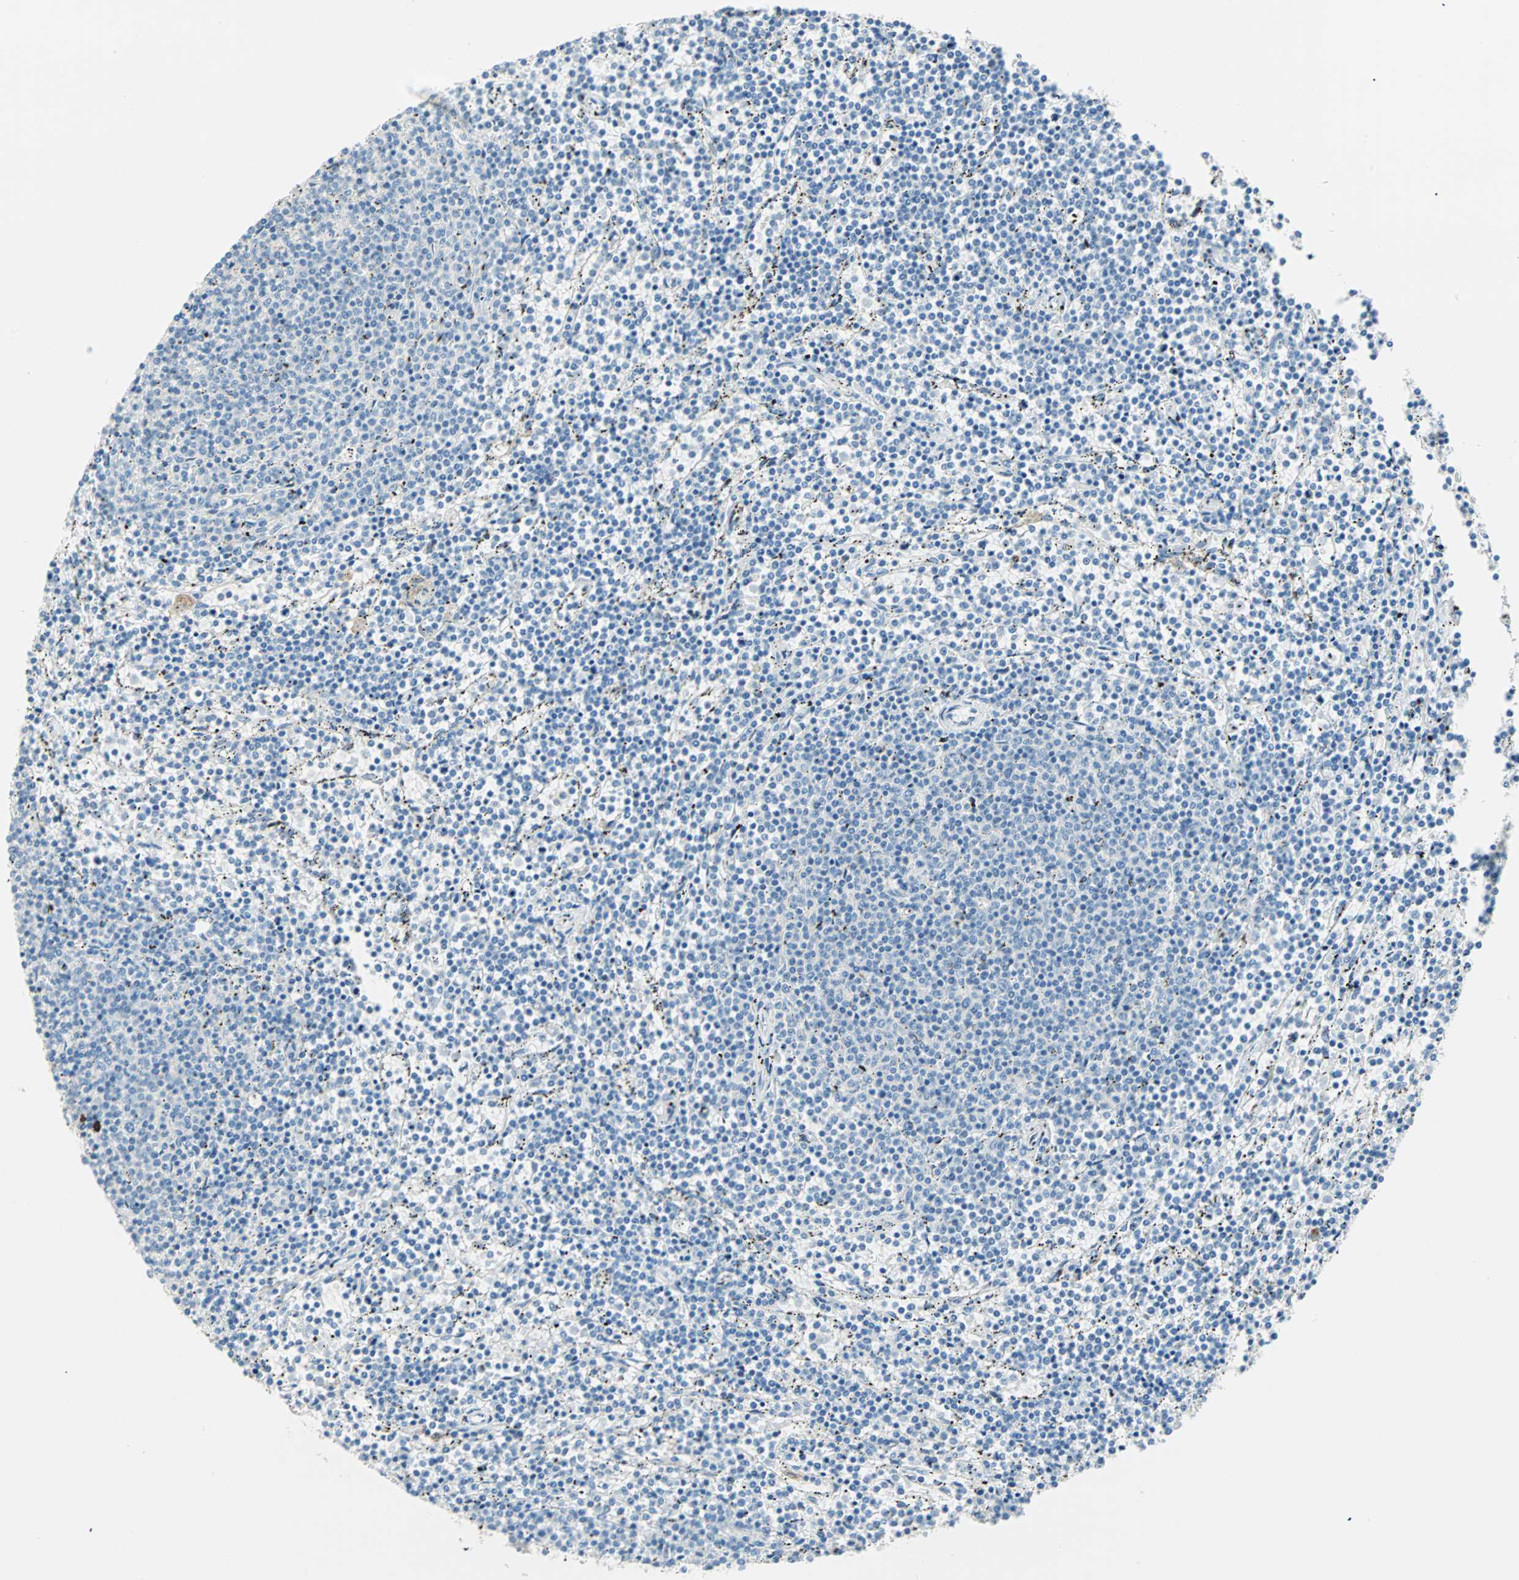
{"staining": {"intensity": "negative", "quantity": "none", "location": "none"}, "tissue": "lymphoma", "cell_type": "Tumor cells", "image_type": "cancer", "snomed": [{"axis": "morphology", "description": "Malignant lymphoma, non-Hodgkin's type, Low grade"}, {"axis": "topography", "description": "Spleen"}], "caption": "Micrograph shows no protein positivity in tumor cells of malignant lymphoma, non-Hodgkin's type (low-grade) tissue.", "gene": "ATF6", "patient": {"sex": "female", "age": 50}}